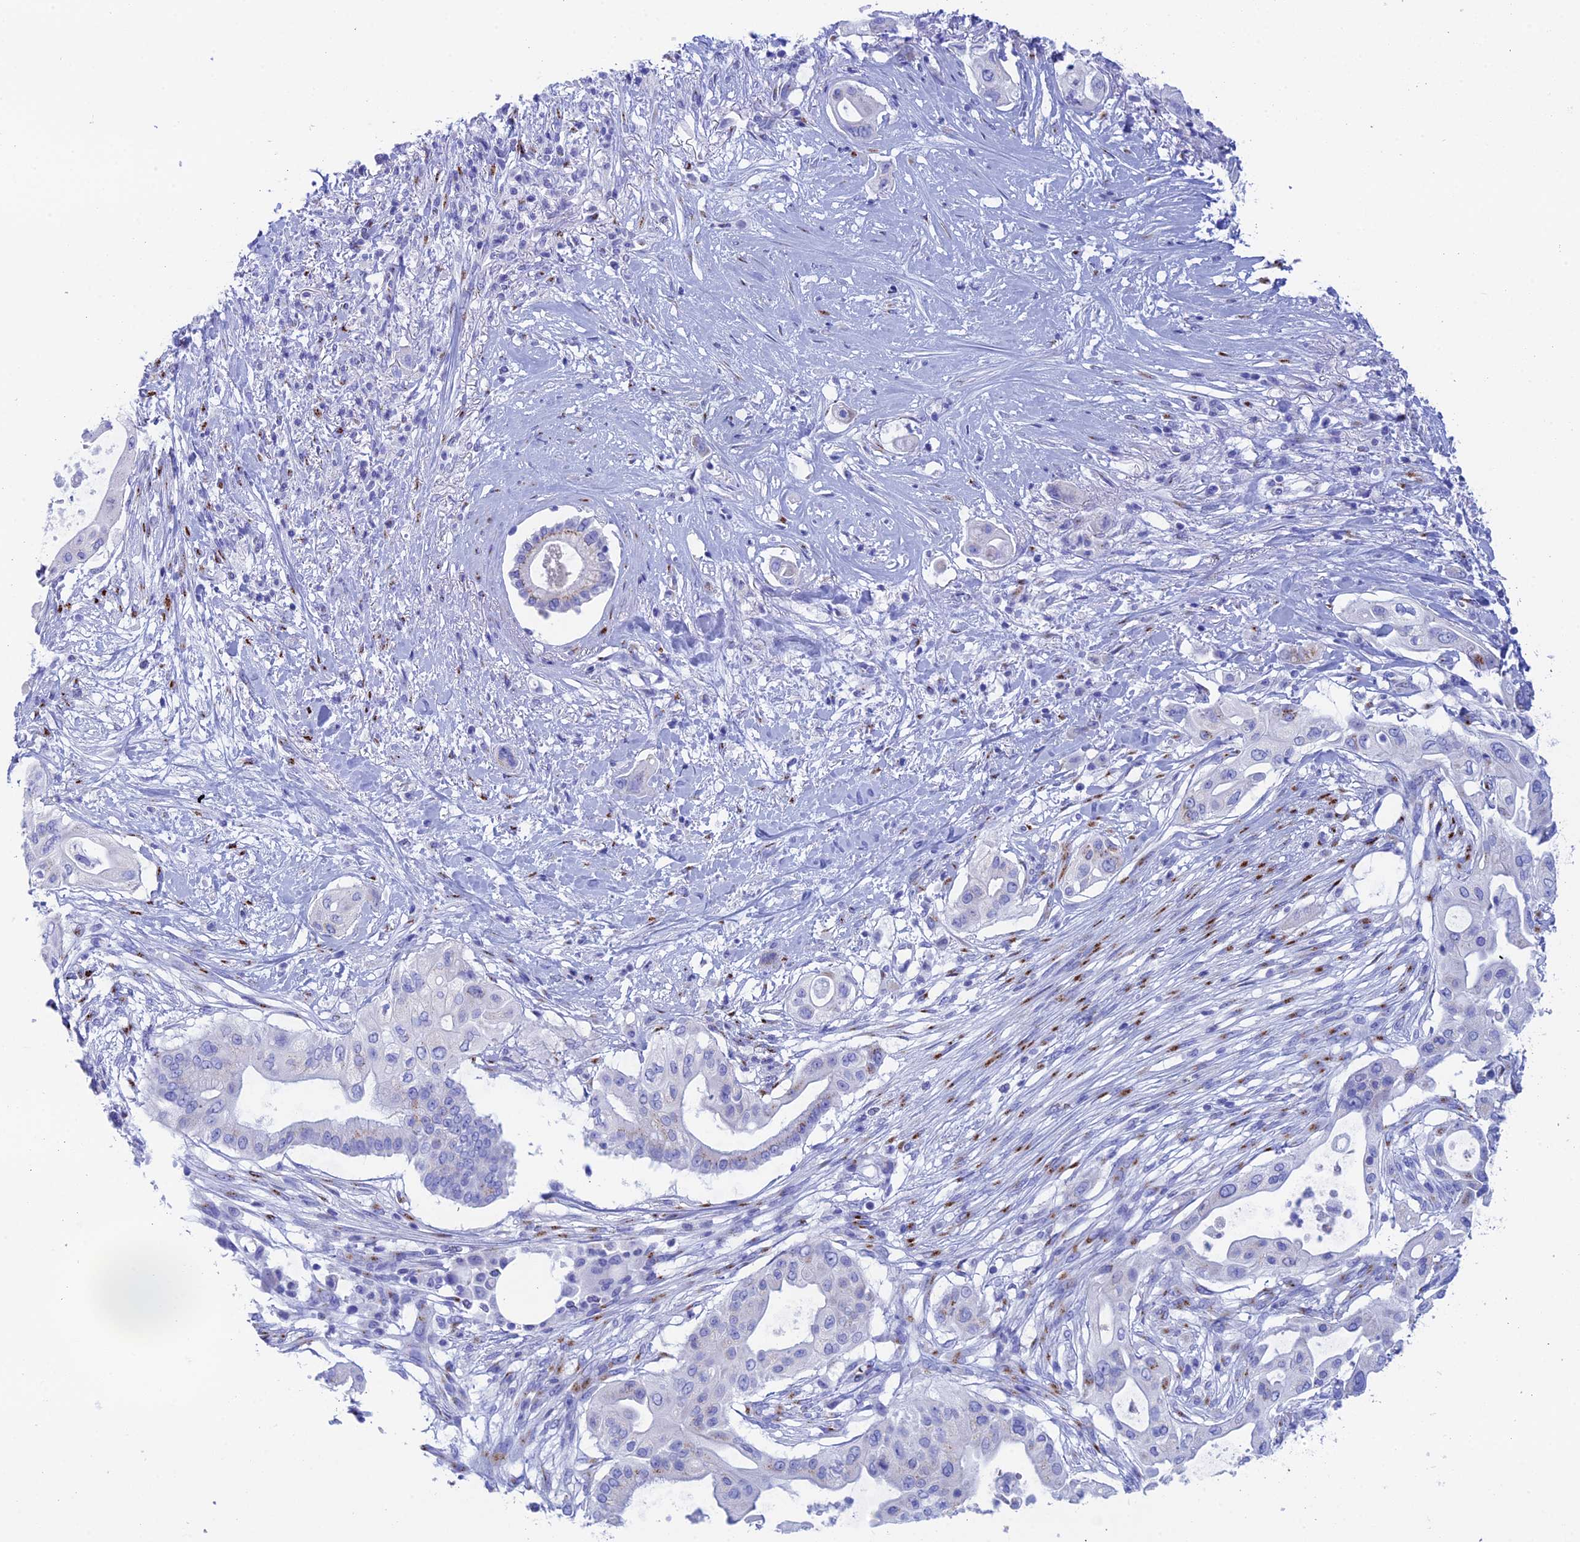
{"staining": {"intensity": "negative", "quantity": "none", "location": "none"}, "tissue": "pancreatic cancer", "cell_type": "Tumor cells", "image_type": "cancer", "snomed": [{"axis": "morphology", "description": "Adenocarcinoma, NOS"}, {"axis": "topography", "description": "Pancreas"}], "caption": "Tumor cells are negative for protein expression in human pancreatic adenocarcinoma. (DAB (3,3'-diaminobenzidine) immunohistochemistry, high magnification).", "gene": "ERICH4", "patient": {"sex": "male", "age": 68}}